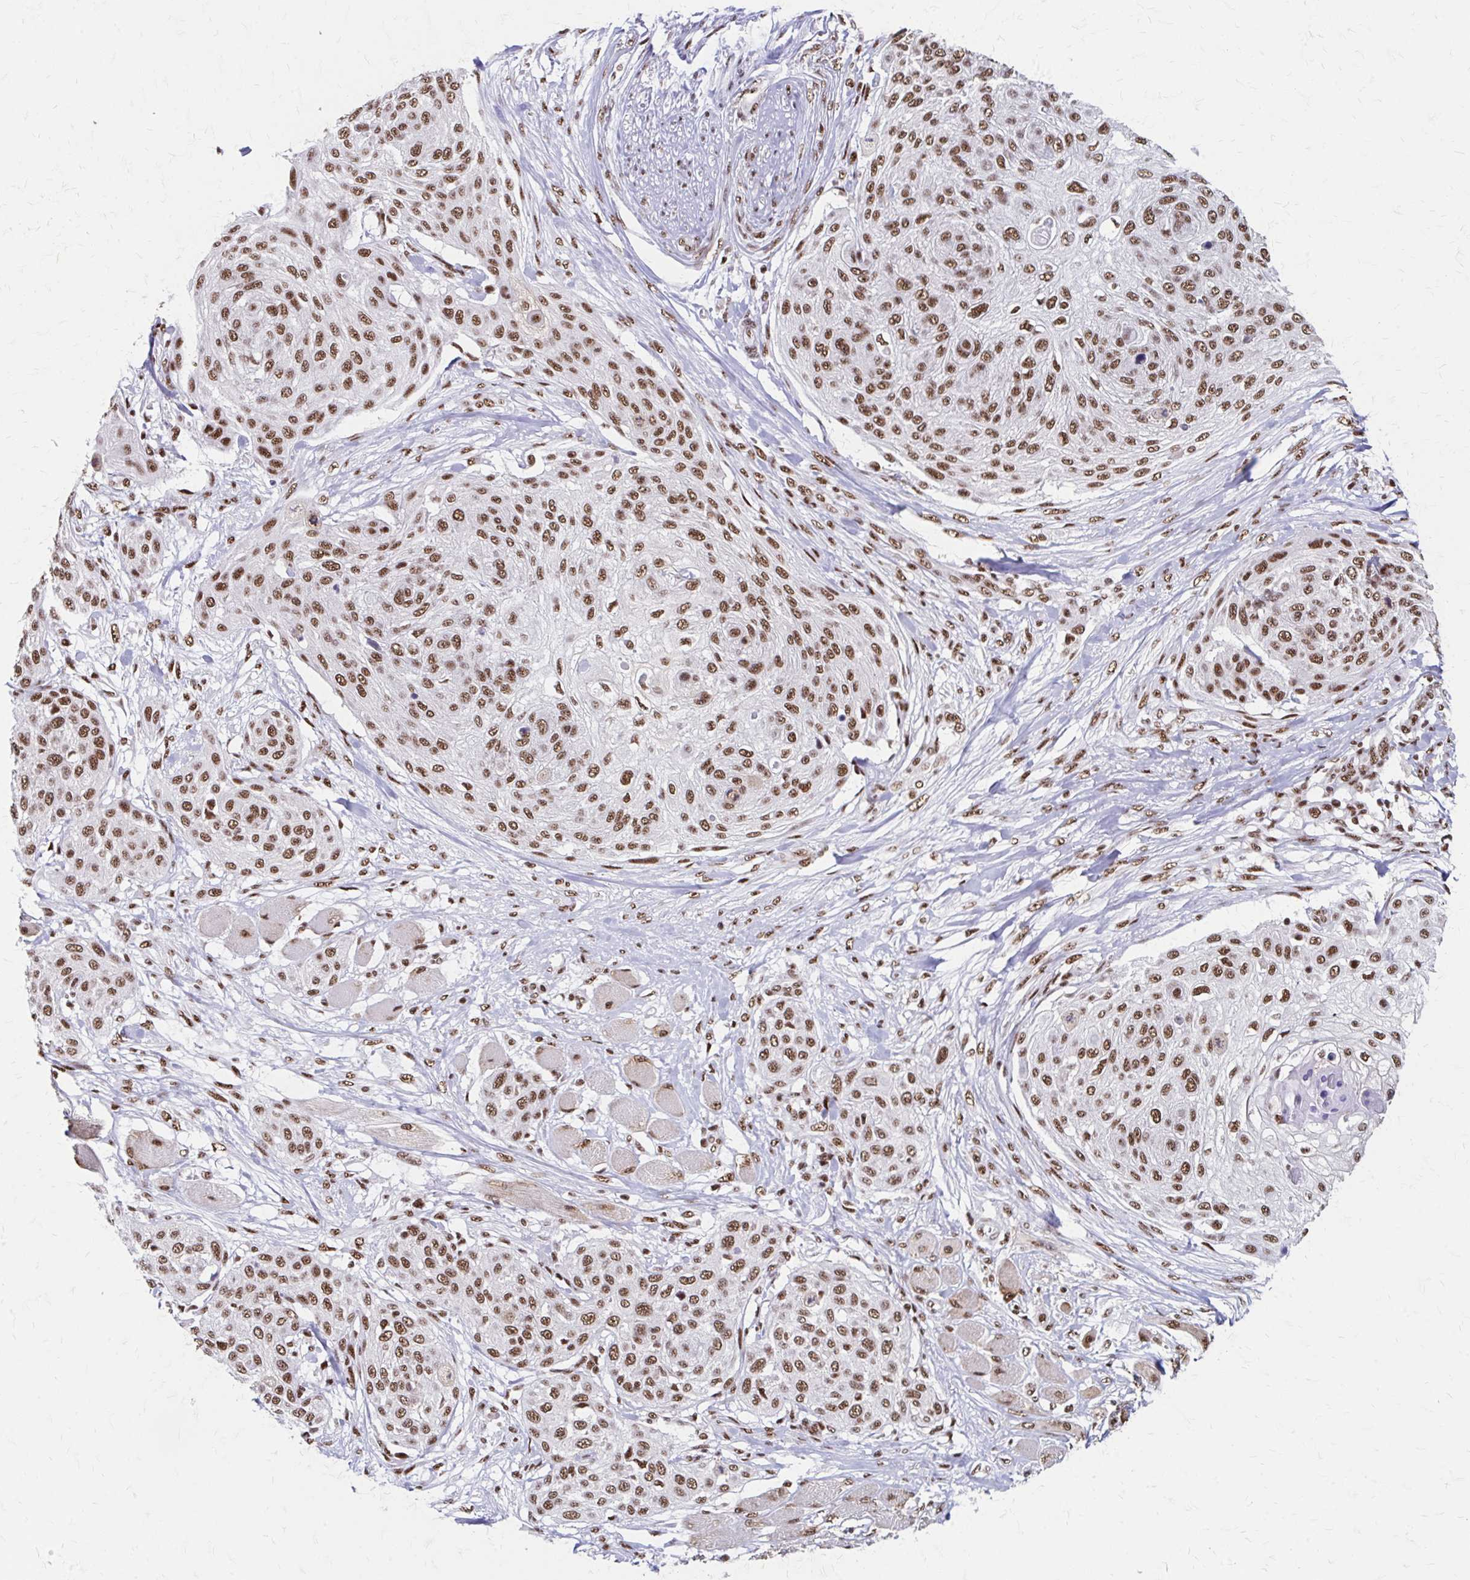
{"staining": {"intensity": "moderate", "quantity": ">75%", "location": "nuclear"}, "tissue": "skin cancer", "cell_type": "Tumor cells", "image_type": "cancer", "snomed": [{"axis": "morphology", "description": "Squamous cell carcinoma, NOS"}, {"axis": "topography", "description": "Skin"}], "caption": "This is an image of immunohistochemistry staining of skin cancer, which shows moderate expression in the nuclear of tumor cells.", "gene": "CNKSR3", "patient": {"sex": "female", "age": 87}}